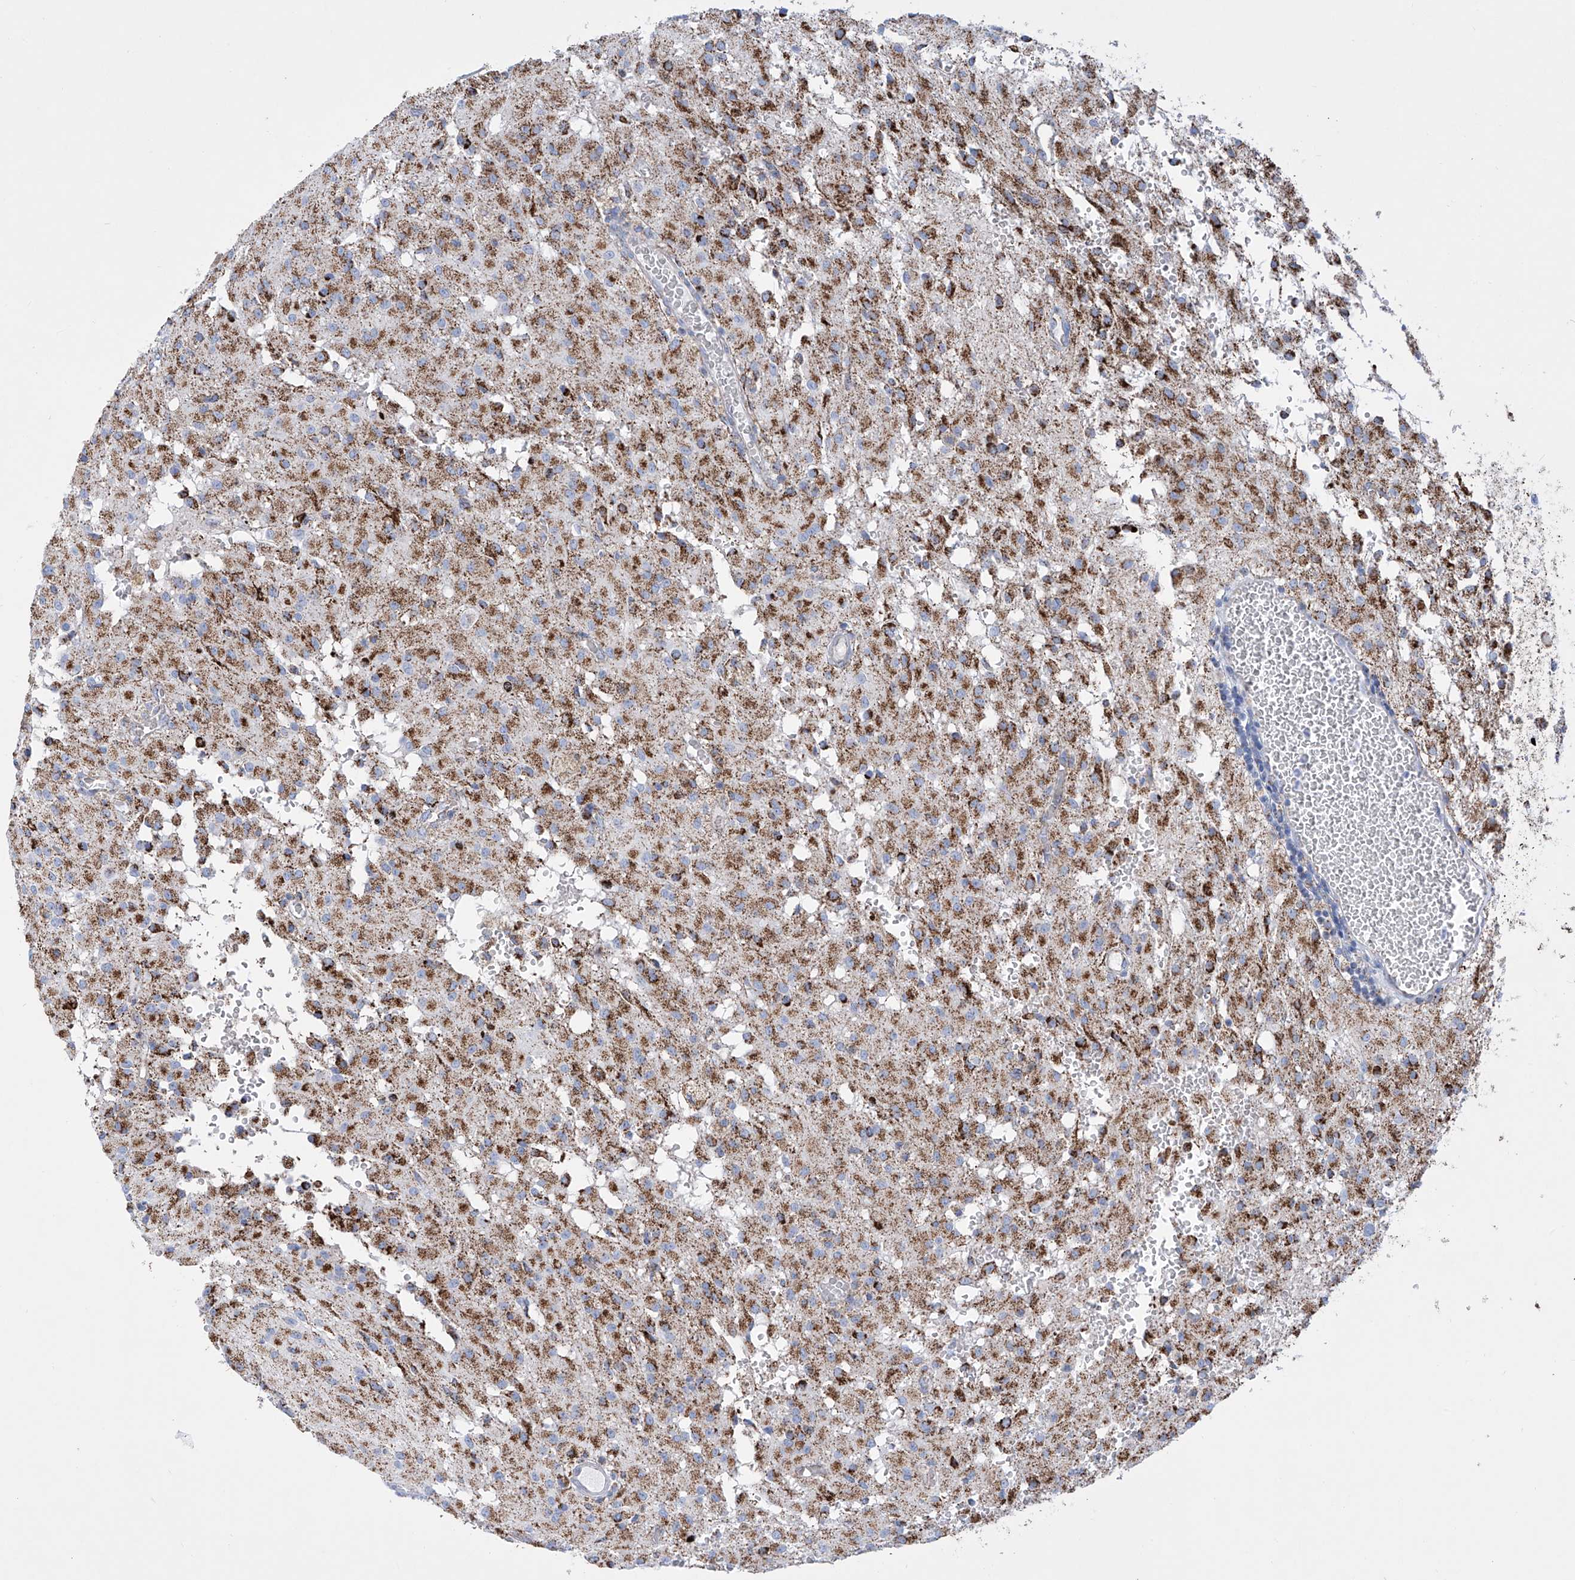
{"staining": {"intensity": "strong", "quantity": ">75%", "location": "cytoplasmic/membranous"}, "tissue": "glioma", "cell_type": "Tumor cells", "image_type": "cancer", "snomed": [{"axis": "morphology", "description": "Glioma, malignant, High grade"}, {"axis": "topography", "description": "Brain"}], "caption": "Tumor cells show high levels of strong cytoplasmic/membranous staining in about >75% of cells in glioma.", "gene": "ALDH6A1", "patient": {"sex": "female", "age": 59}}